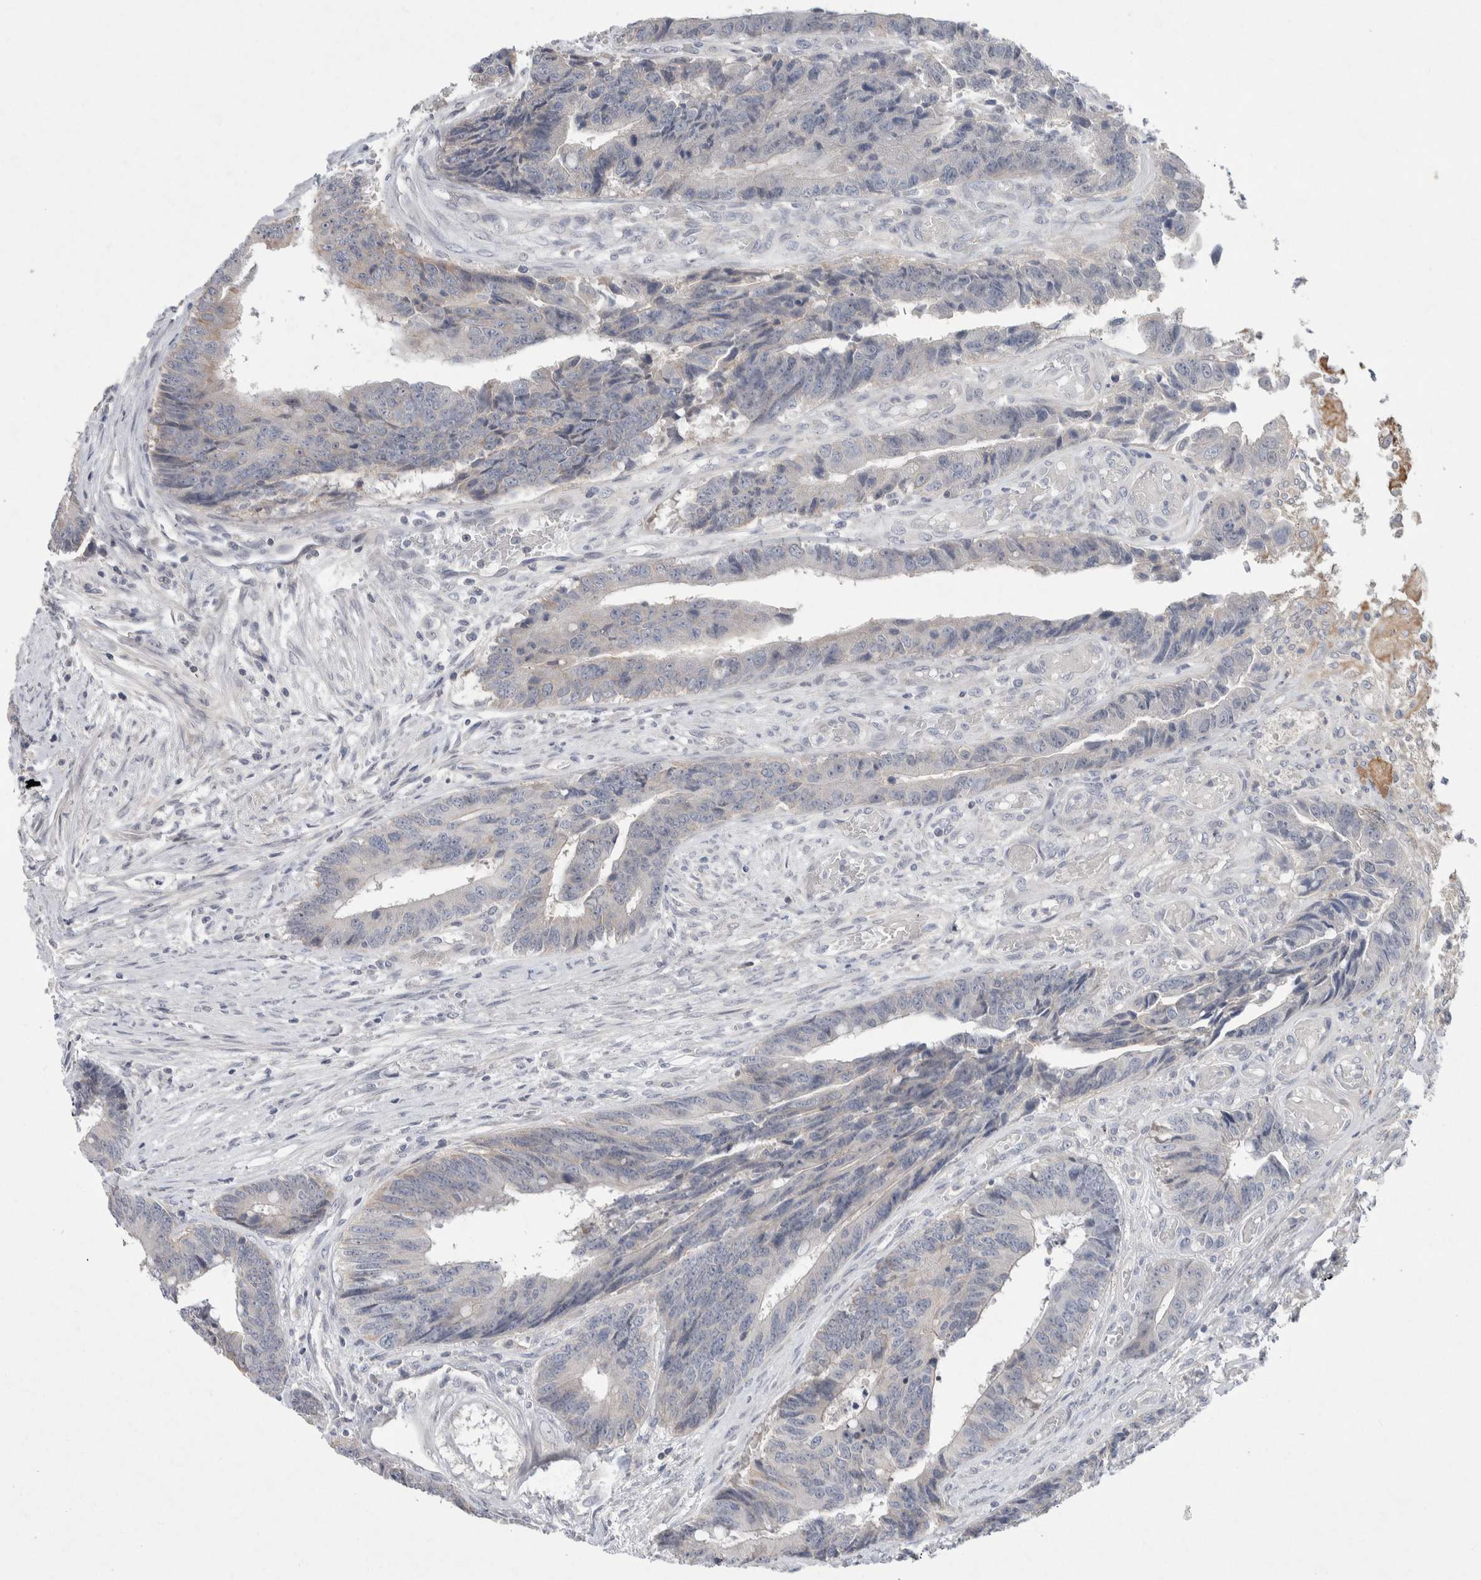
{"staining": {"intensity": "negative", "quantity": "none", "location": "none"}, "tissue": "colorectal cancer", "cell_type": "Tumor cells", "image_type": "cancer", "snomed": [{"axis": "morphology", "description": "Adenocarcinoma, NOS"}, {"axis": "topography", "description": "Rectum"}], "caption": "There is no significant expression in tumor cells of colorectal cancer (adenocarcinoma).", "gene": "CMTM4", "patient": {"sex": "male", "age": 84}}